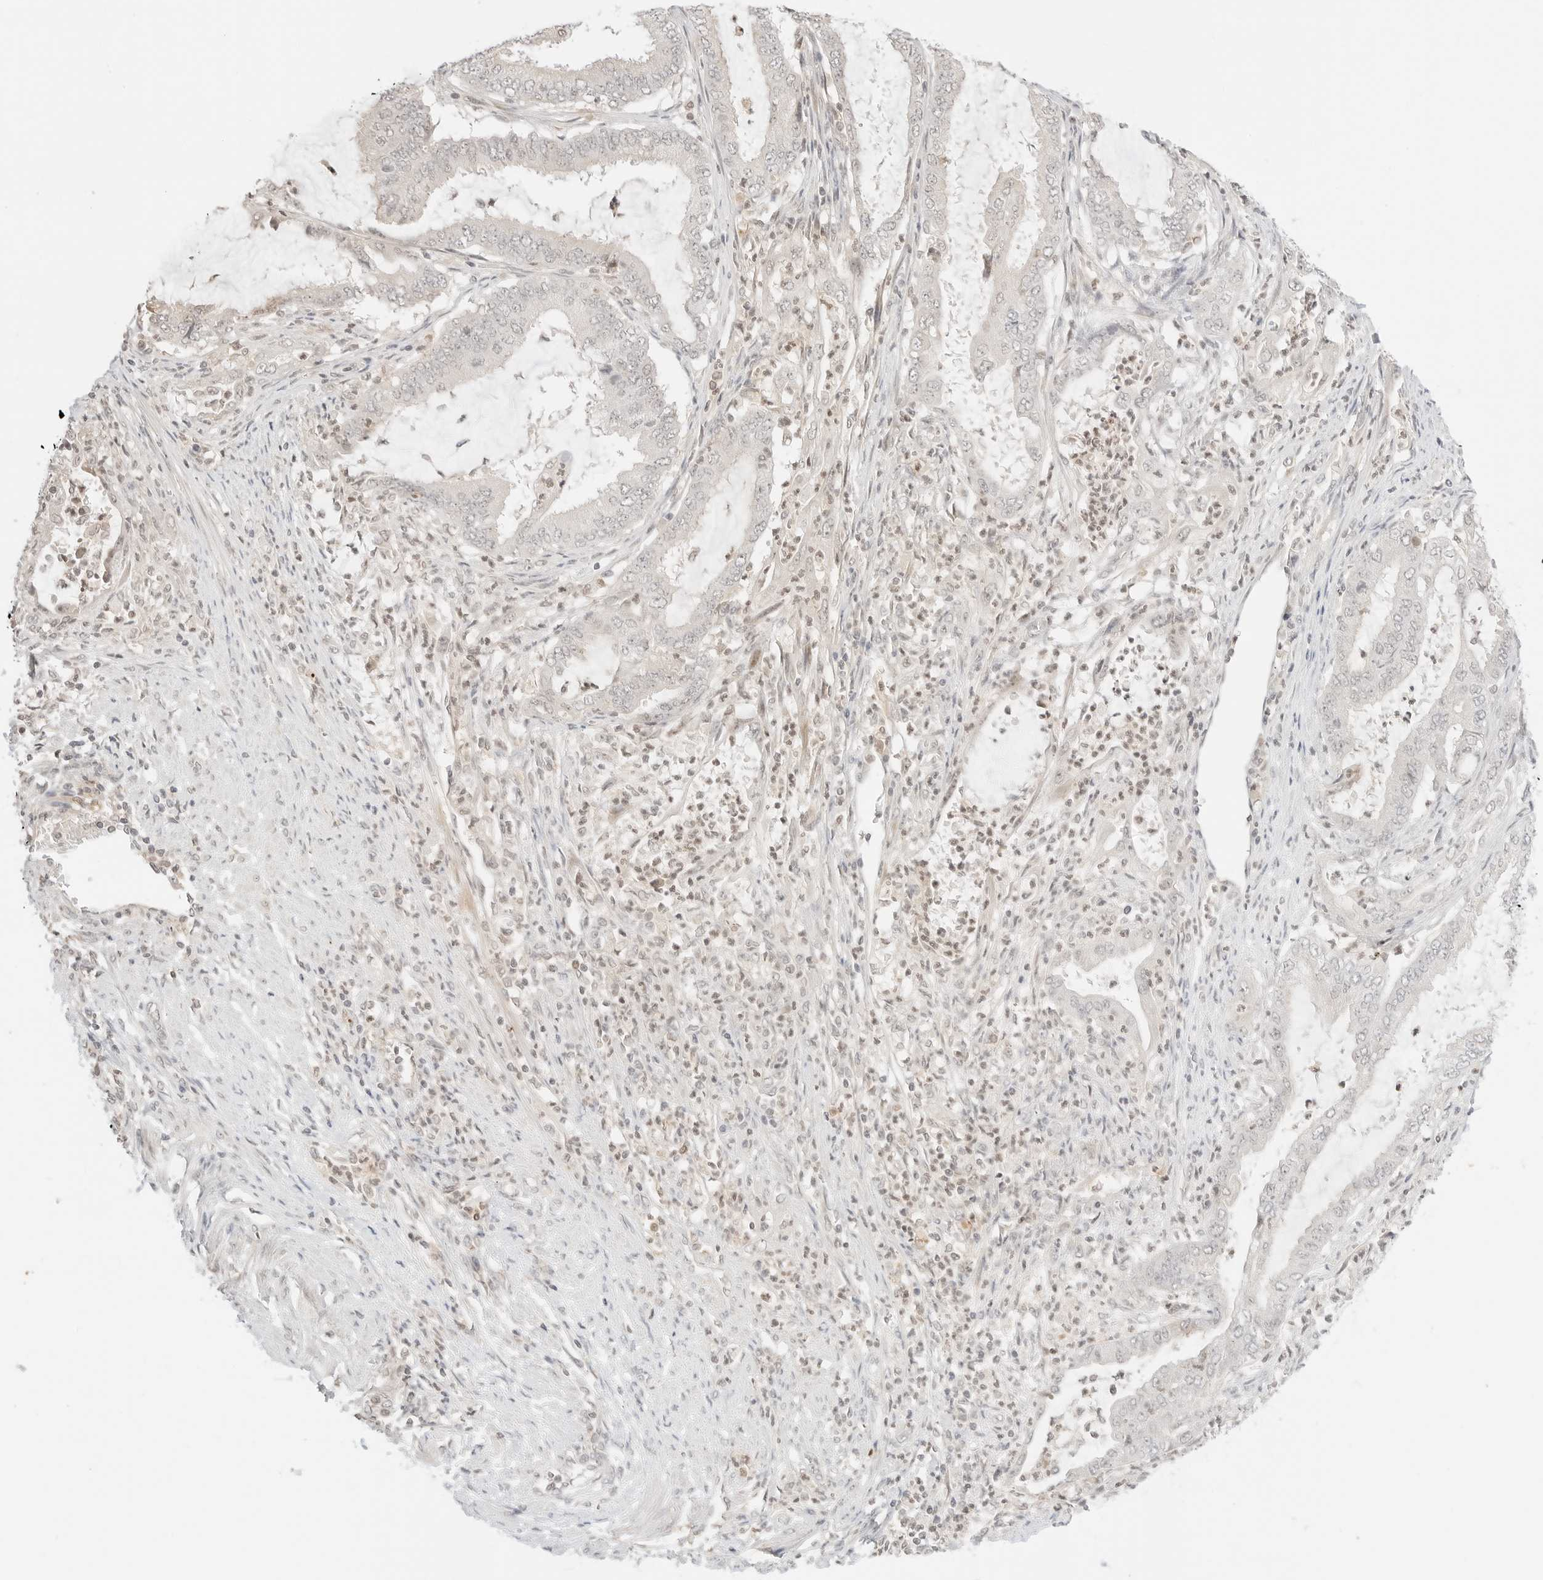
{"staining": {"intensity": "negative", "quantity": "none", "location": "none"}, "tissue": "endometrial cancer", "cell_type": "Tumor cells", "image_type": "cancer", "snomed": [{"axis": "morphology", "description": "Adenocarcinoma, NOS"}, {"axis": "topography", "description": "Endometrium"}], "caption": "DAB (3,3'-diaminobenzidine) immunohistochemical staining of endometrial cancer displays no significant expression in tumor cells. The staining is performed using DAB brown chromogen with nuclei counter-stained in using hematoxylin.", "gene": "RPS6KL1", "patient": {"sex": "female", "age": 51}}